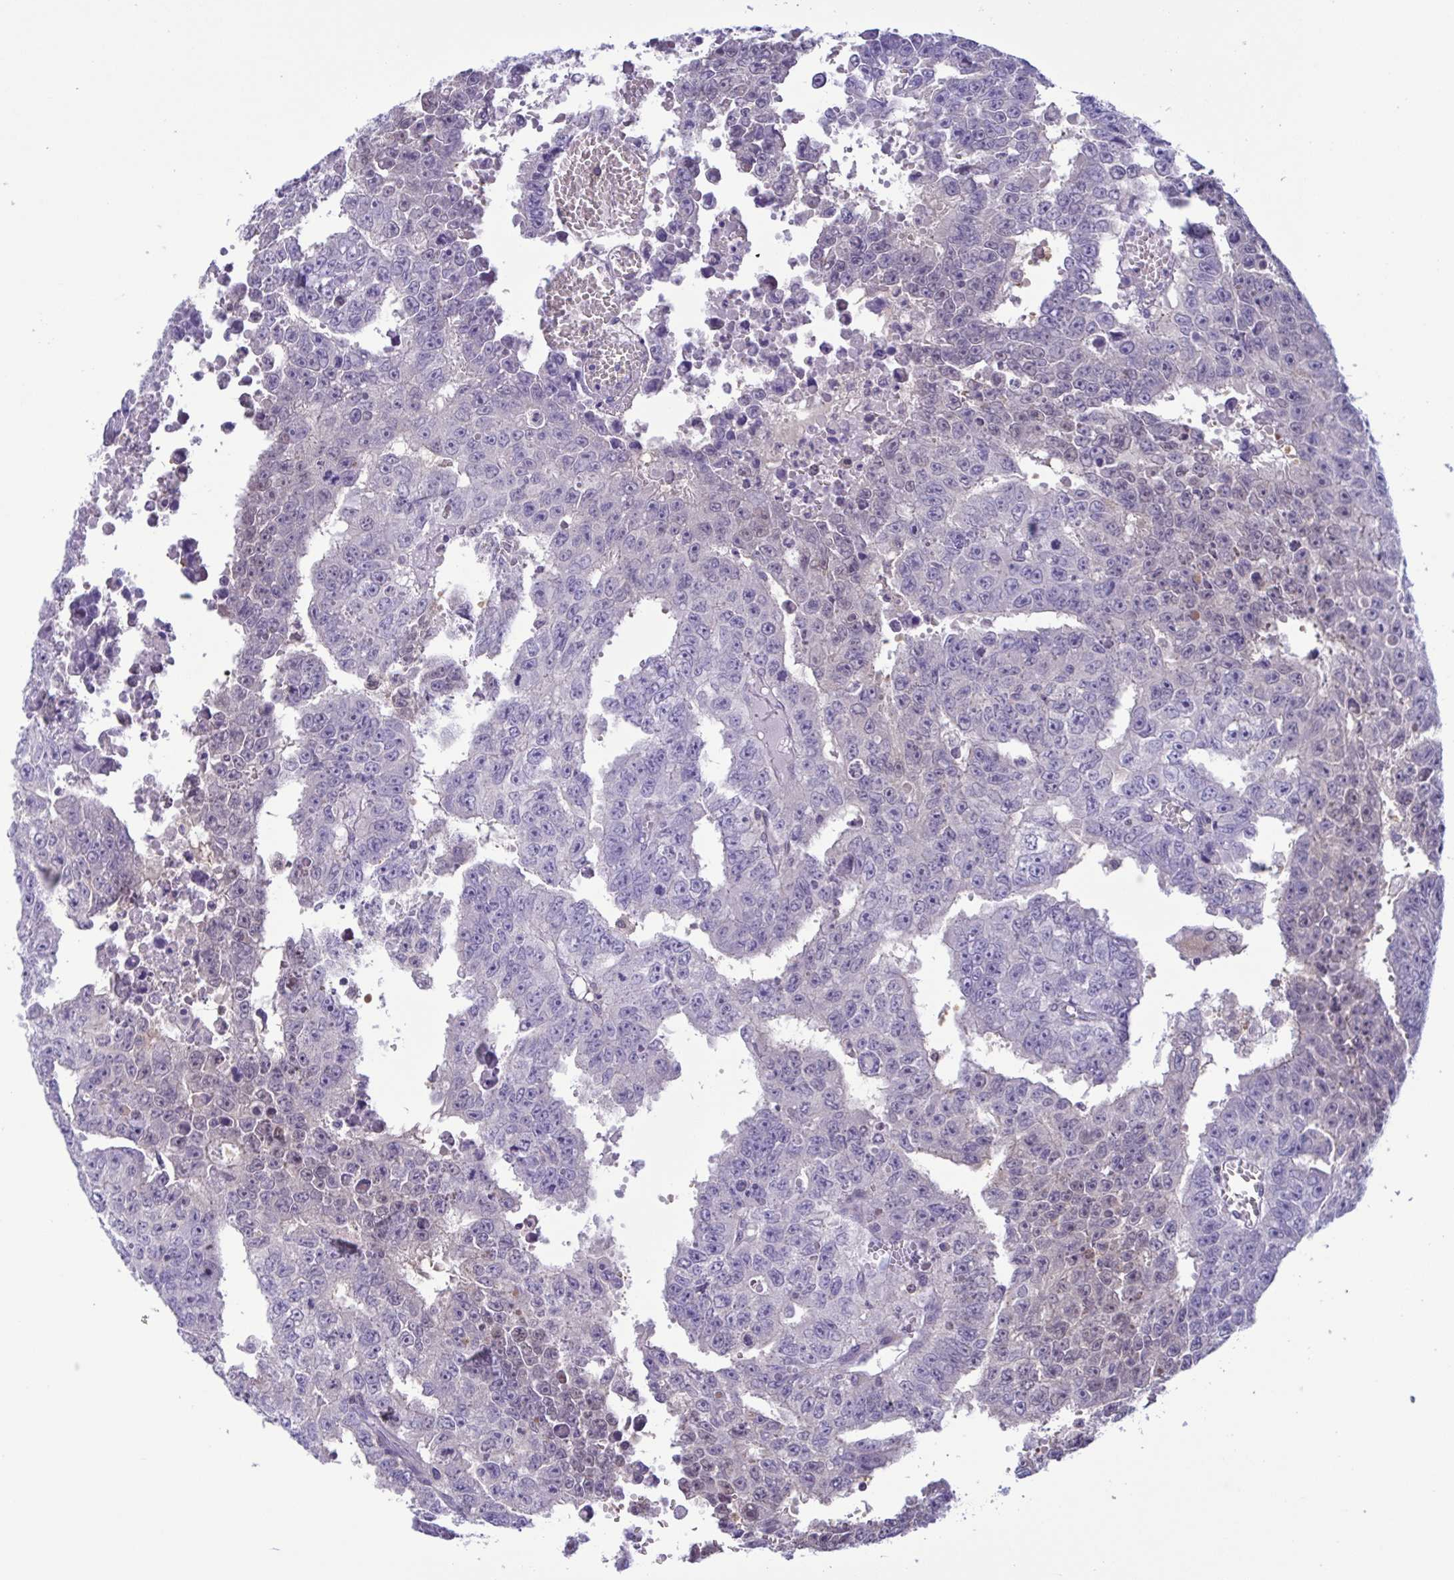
{"staining": {"intensity": "negative", "quantity": "none", "location": "none"}, "tissue": "testis cancer", "cell_type": "Tumor cells", "image_type": "cancer", "snomed": [{"axis": "morphology", "description": "Carcinoma, Embryonal, NOS"}, {"axis": "morphology", "description": "Teratoma, malignant, NOS"}, {"axis": "topography", "description": "Testis"}], "caption": "Testis embryonal carcinoma was stained to show a protein in brown. There is no significant positivity in tumor cells.", "gene": "LDHC", "patient": {"sex": "male", "age": 24}}